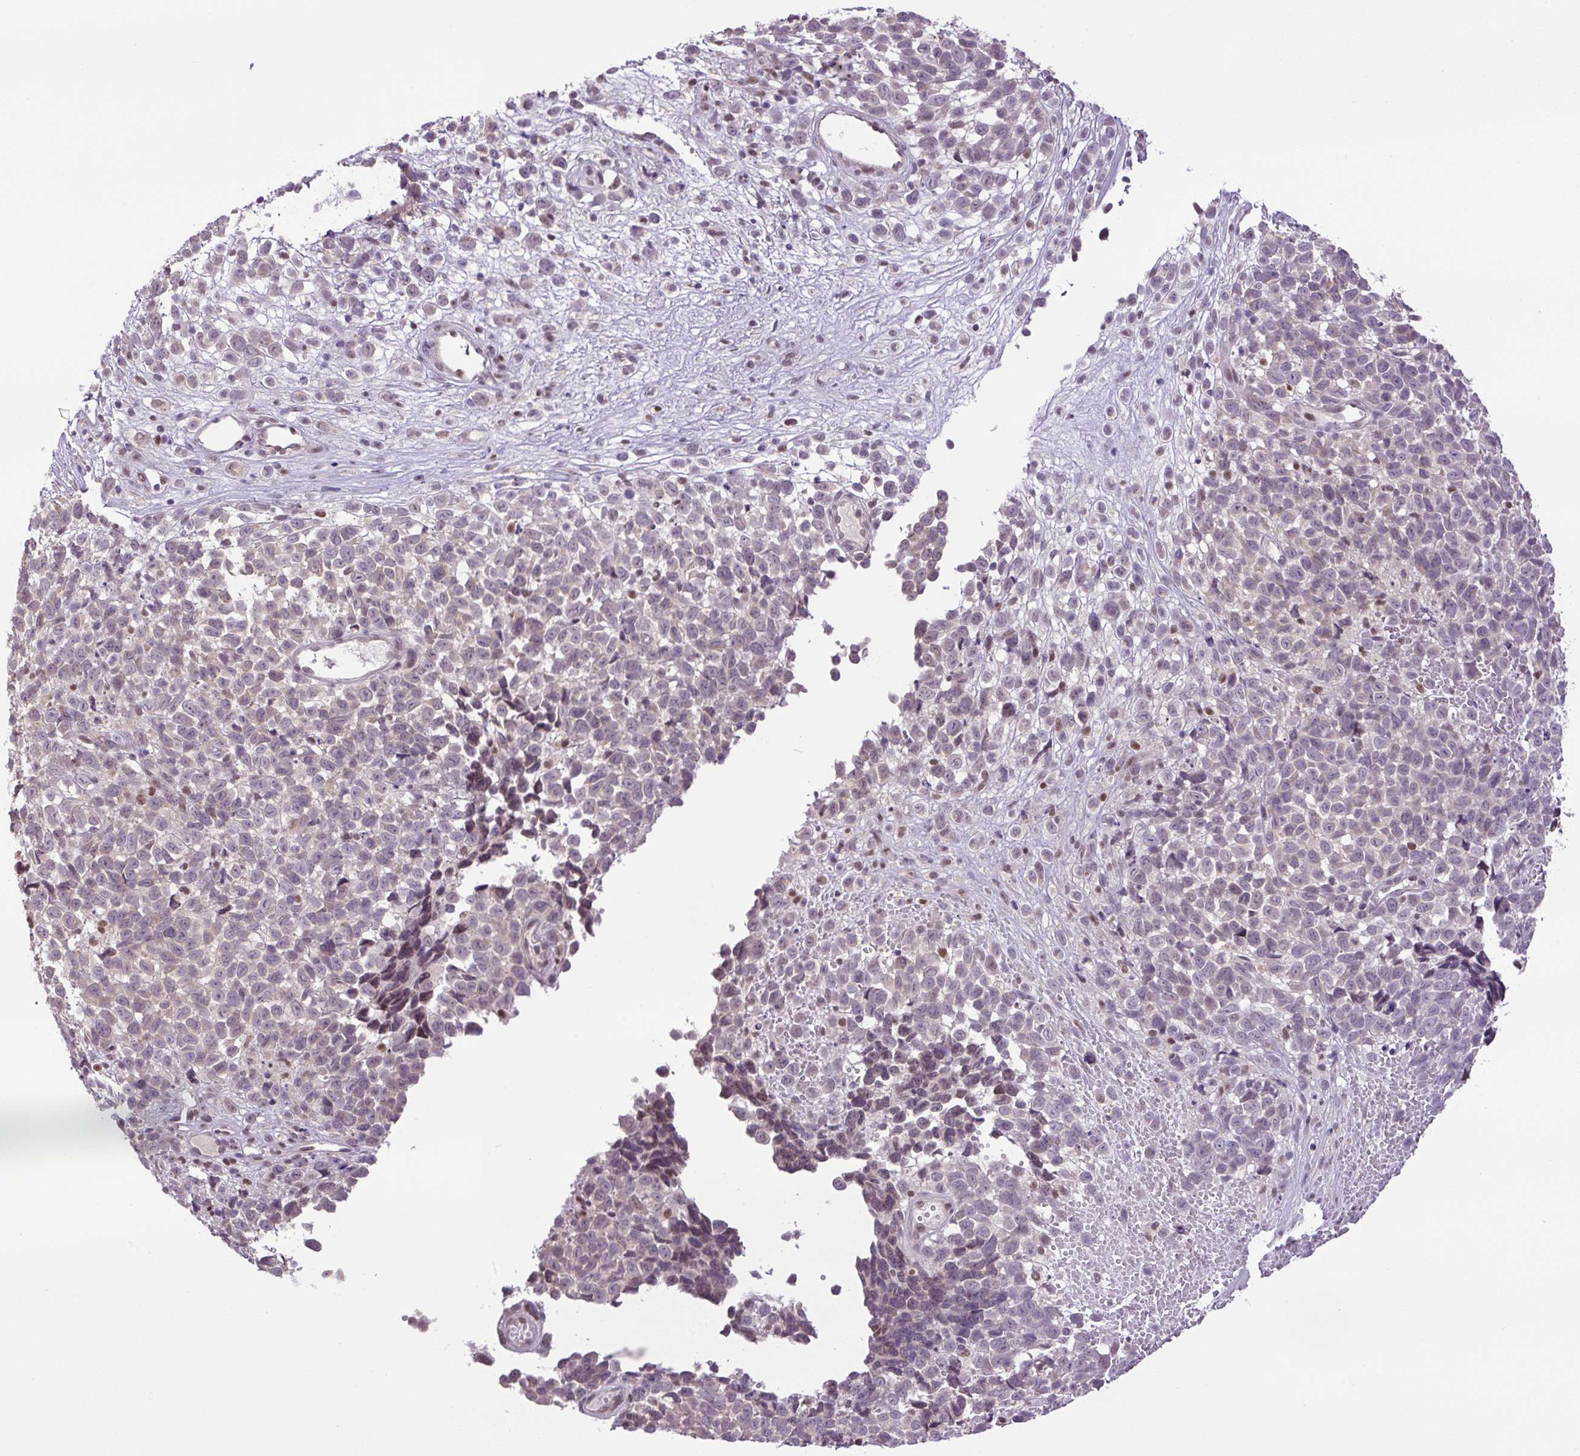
{"staining": {"intensity": "weak", "quantity": "25%-75%", "location": "nuclear"}, "tissue": "melanoma", "cell_type": "Tumor cells", "image_type": "cancer", "snomed": [{"axis": "morphology", "description": "Malignant melanoma, NOS"}, {"axis": "topography", "description": "Nose, NOS"}], "caption": "Melanoma was stained to show a protein in brown. There is low levels of weak nuclear positivity in about 25%-75% of tumor cells.", "gene": "KPNA1", "patient": {"sex": "female", "age": 48}}